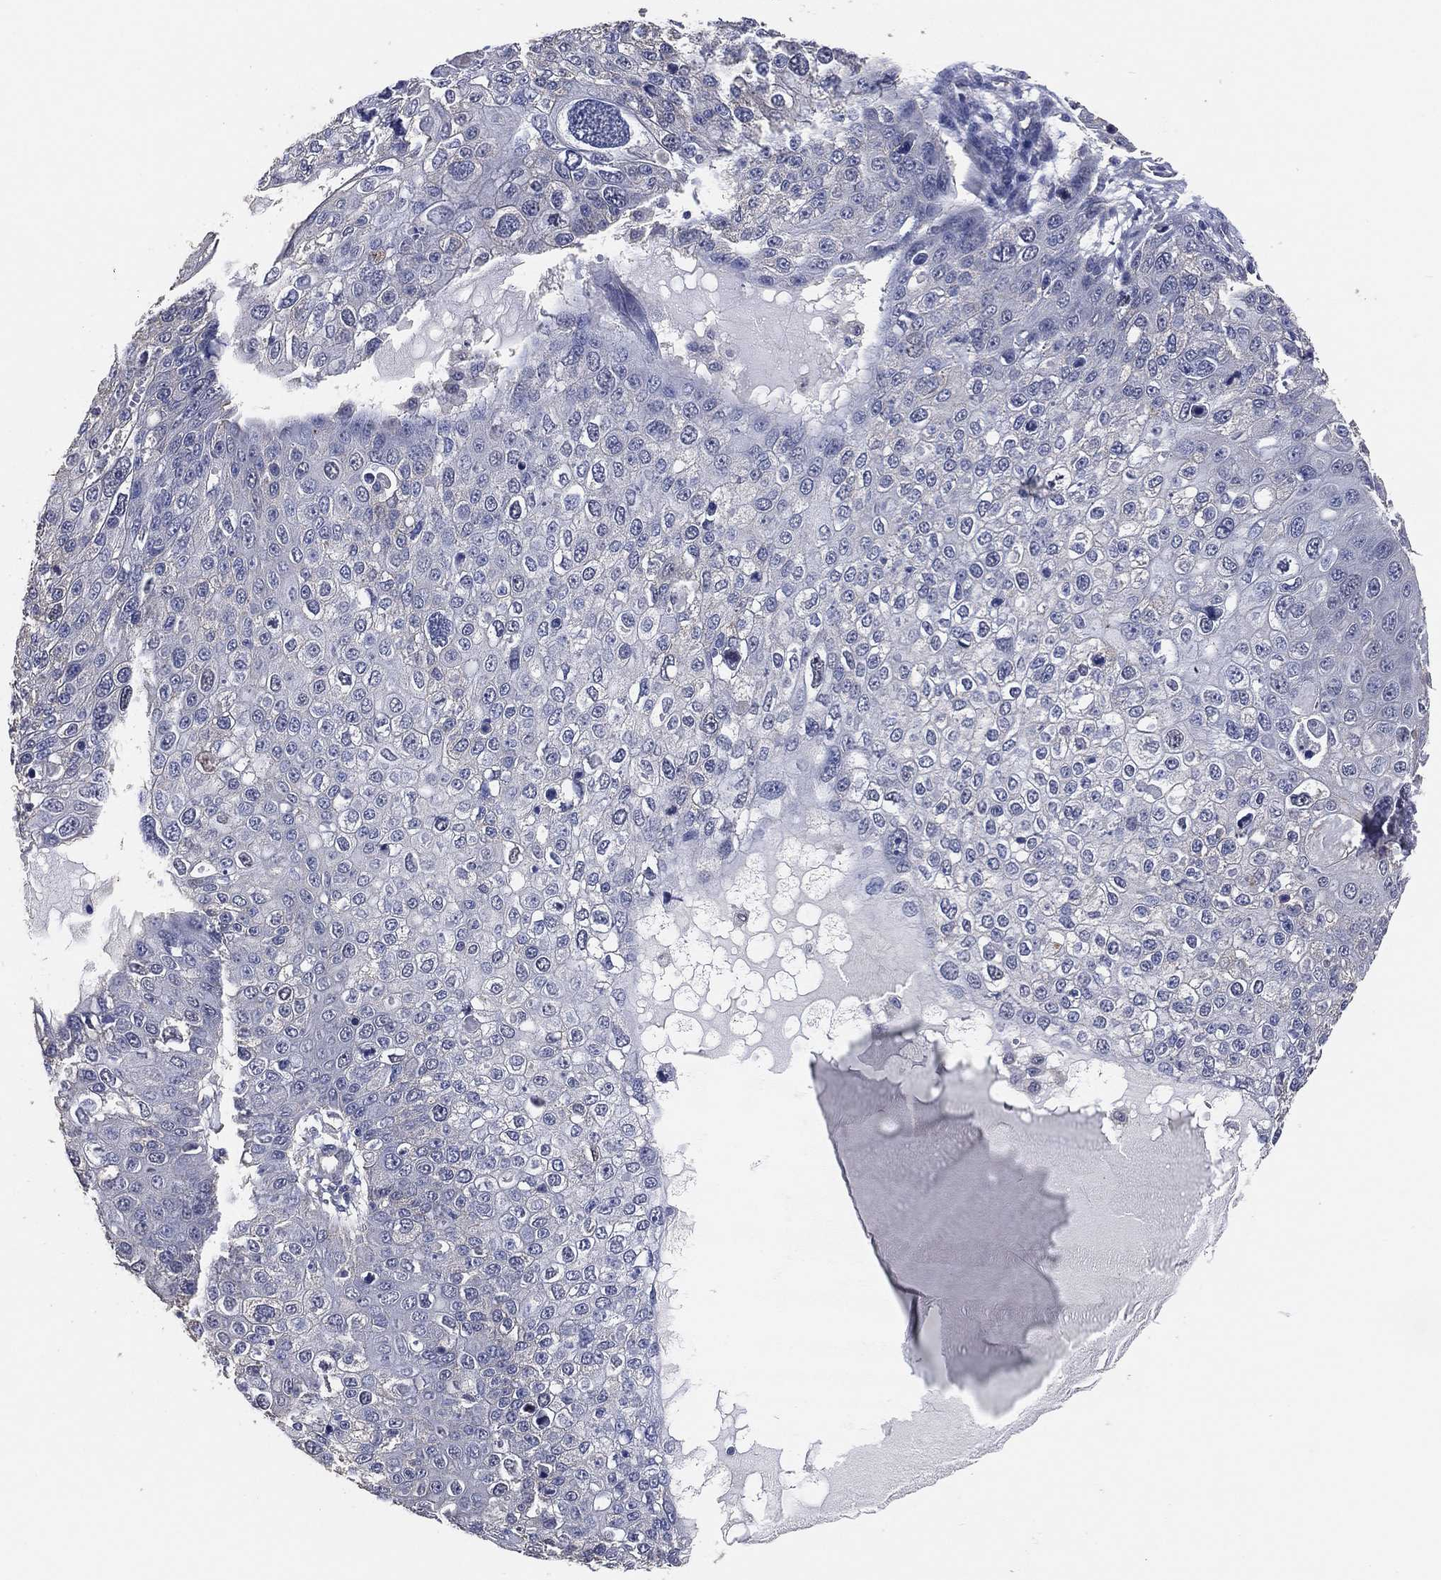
{"staining": {"intensity": "negative", "quantity": "none", "location": "none"}, "tissue": "skin cancer", "cell_type": "Tumor cells", "image_type": "cancer", "snomed": [{"axis": "morphology", "description": "Squamous cell carcinoma, NOS"}, {"axis": "topography", "description": "Skin"}], "caption": "Photomicrograph shows no protein staining in tumor cells of skin cancer tissue.", "gene": "KLK5", "patient": {"sex": "male", "age": 71}}